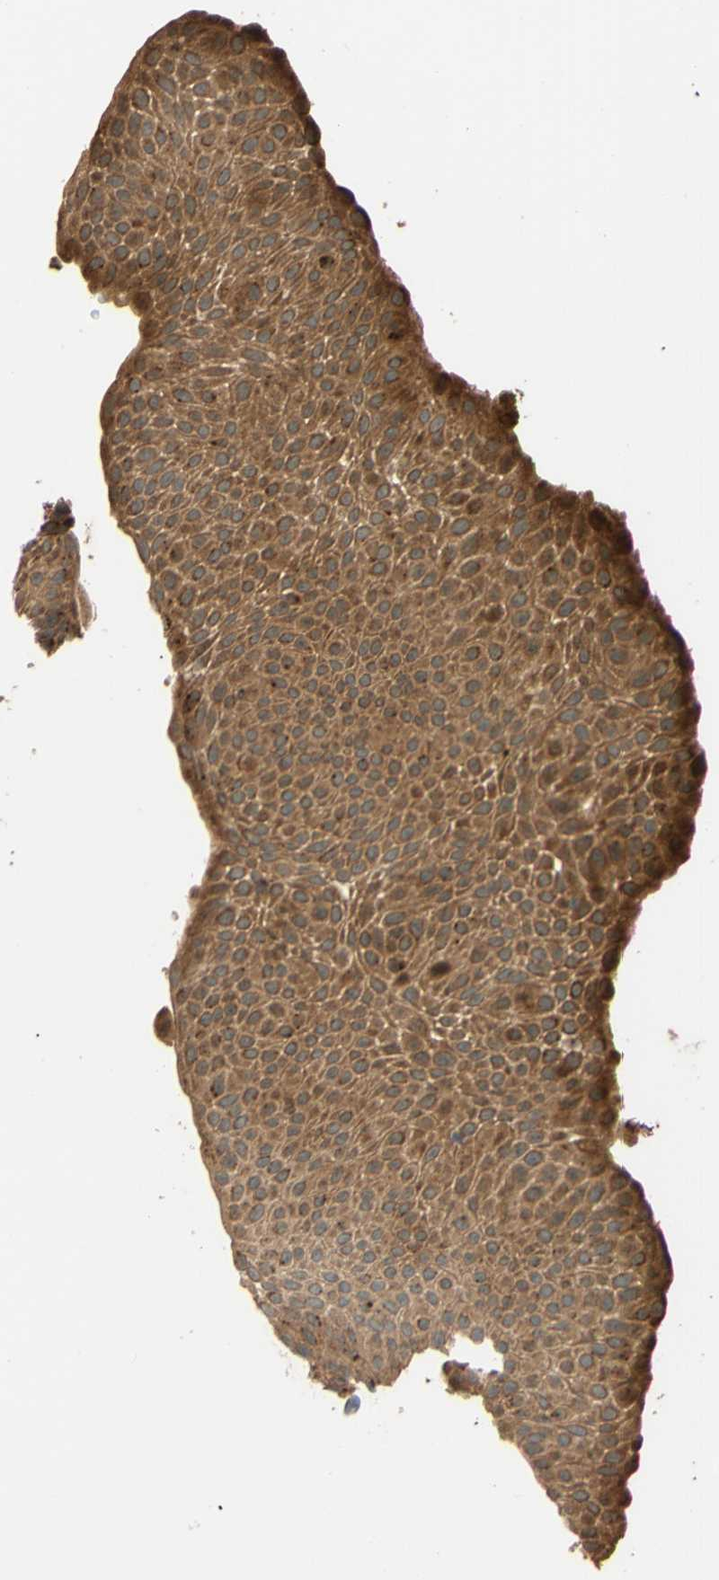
{"staining": {"intensity": "moderate", "quantity": ">75%", "location": "cytoplasmic/membranous"}, "tissue": "urothelial cancer", "cell_type": "Tumor cells", "image_type": "cancer", "snomed": [{"axis": "morphology", "description": "Urothelial carcinoma, Low grade"}, {"axis": "topography", "description": "Urinary bladder"}], "caption": "Tumor cells show medium levels of moderate cytoplasmic/membranous staining in about >75% of cells in urothelial carcinoma (low-grade). (DAB (3,3'-diaminobenzidine) IHC with brightfield microscopy, high magnification).", "gene": "RNF19A", "patient": {"sex": "female", "age": 60}}